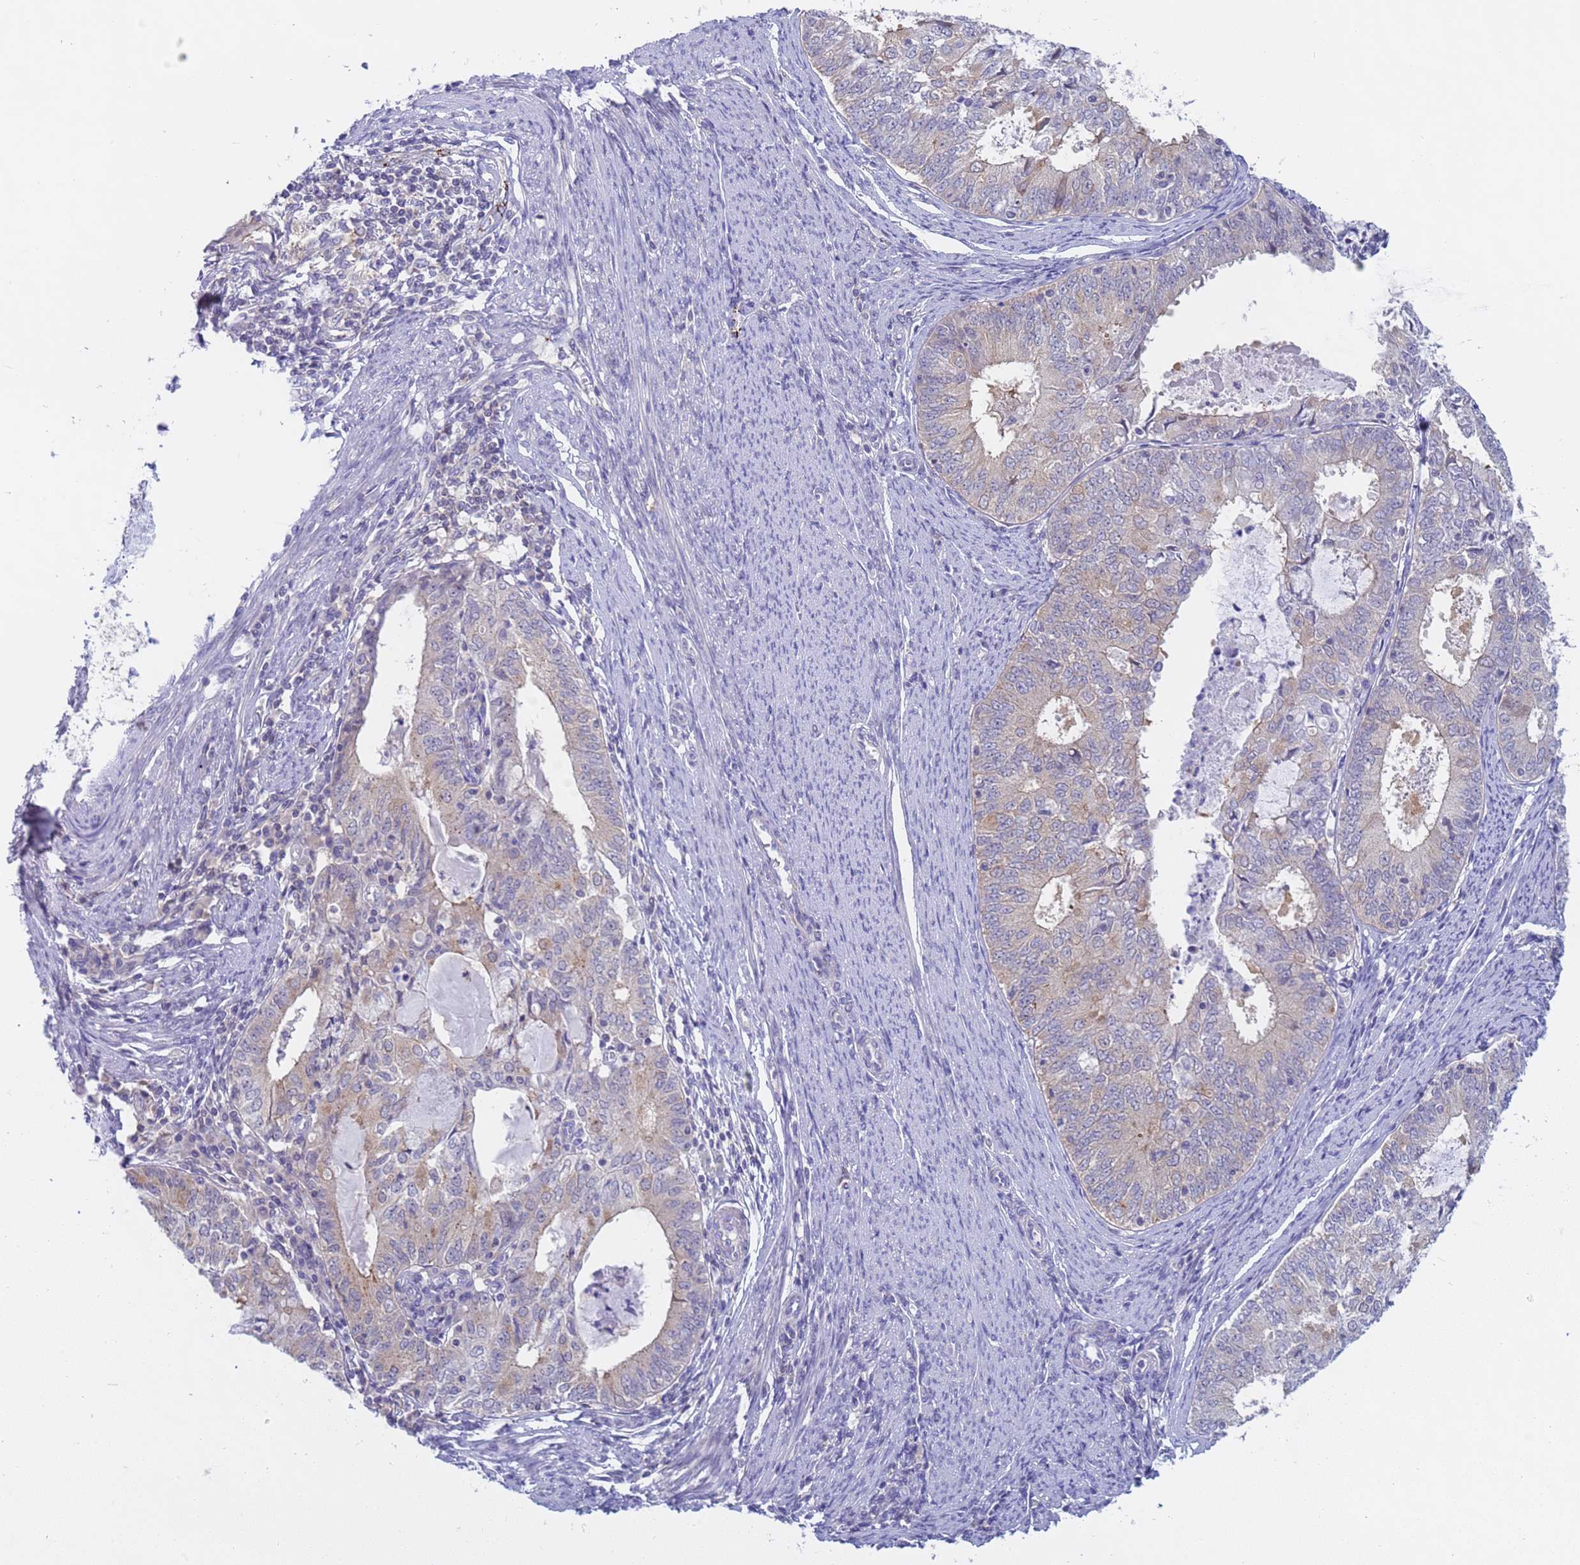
{"staining": {"intensity": "weak", "quantity": "<25%", "location": "cytoplasmic/membranous"}, "tissue": "endometrial cancer", "cell_type": "Tumor cells", "image_type": "cancer", "snomed": [{"axis": "morphology", "description": "Adenocarcinoma, NOS"}, {"axis": "topography", "description": "Endometrium"}], "caption": "Immunohistochemistry (IHC) micrograph of neoplastic tissue: endometrial cancer stained with DAB (3,3'-diaminobenzidine) displays no significant protein positivity in tumor cells.", "gene": "CAPN7", "patient": {"sex": "female", "age": 57}}